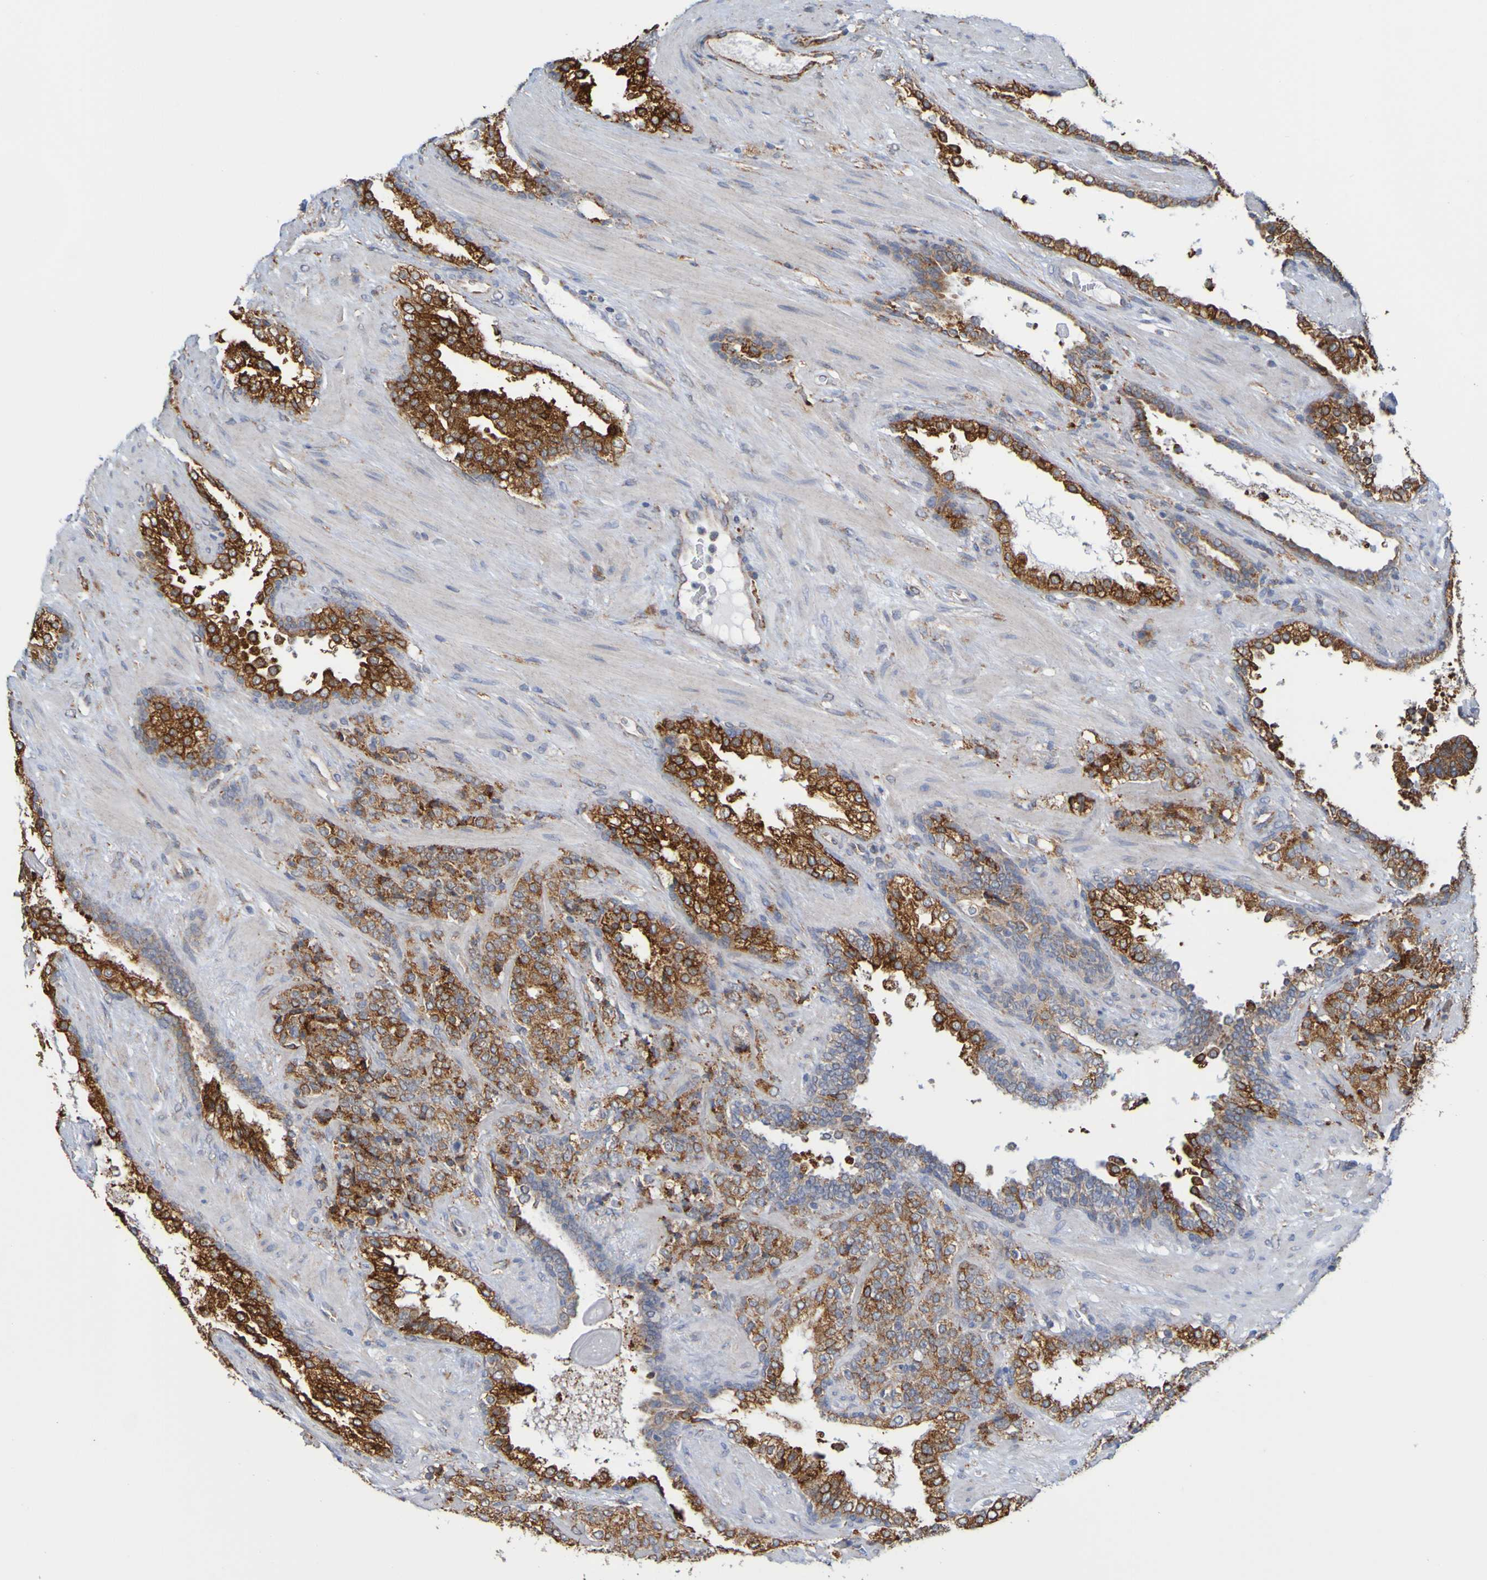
{"staining": {"intensity": "strong", "quantity": ">75%", "location": "cytoplasmic/membranous"}, "tissue": "prostate cancer", "cell_type": "Tumor cells", "image_type": "cancer", "snomed": [{"axis": "morphology", "description": "Adenocarcinoma, High grade"}, {"axis": "topography", "description": "Prostate"}], "caption": "Protein staining demonstrates strong cytoplasmic/membranous positivity in about >75% of tumor cells in prostate high-grade adenocarcinoma.", "gene": "PDIA3", "patient": {"sex": "male", "age": 71}}